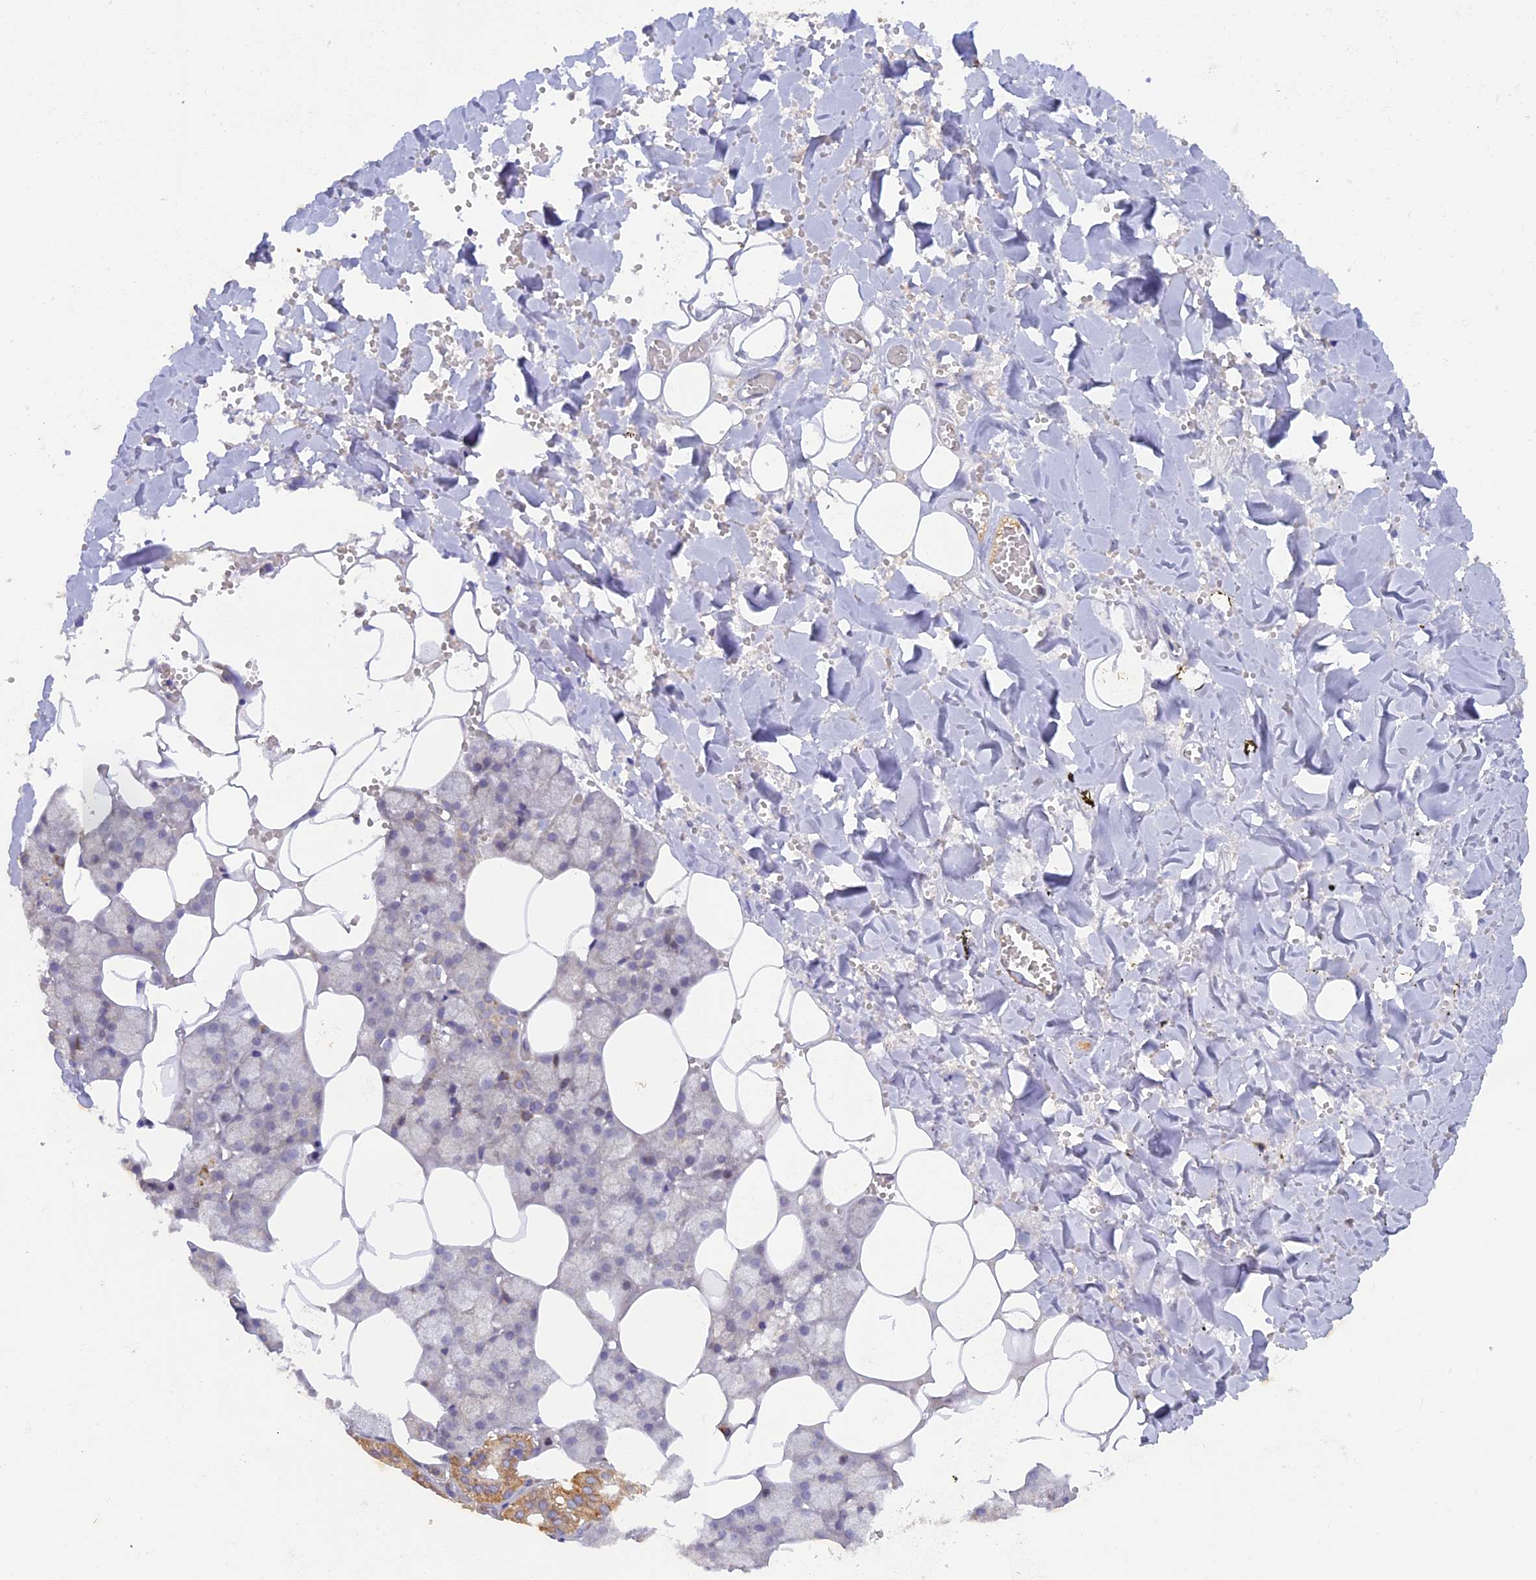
{"staining": {"intensity": "moderate", "quantity": "<25%", "location": "cytoplasmic/membranous"}, "tissue": "salivary gland", "cell_type": "Glandular cells", "image_type": "normal", "snomed": [{"axis": "morphology", "description": "Normal tissue, NOS"}, {"axis": "topography", "description": "Salivary gland"}], "caption": "Brown immunohistochemical staining in benign human salivary gland shows moderate cytoplasmic/membranous positivity in about <25% of glandular cells. (DAB = brown stain, brightfield microscopy at high magnification).", "gene": "FERMT1", "patient": {"sex": "male", "age": 62}}